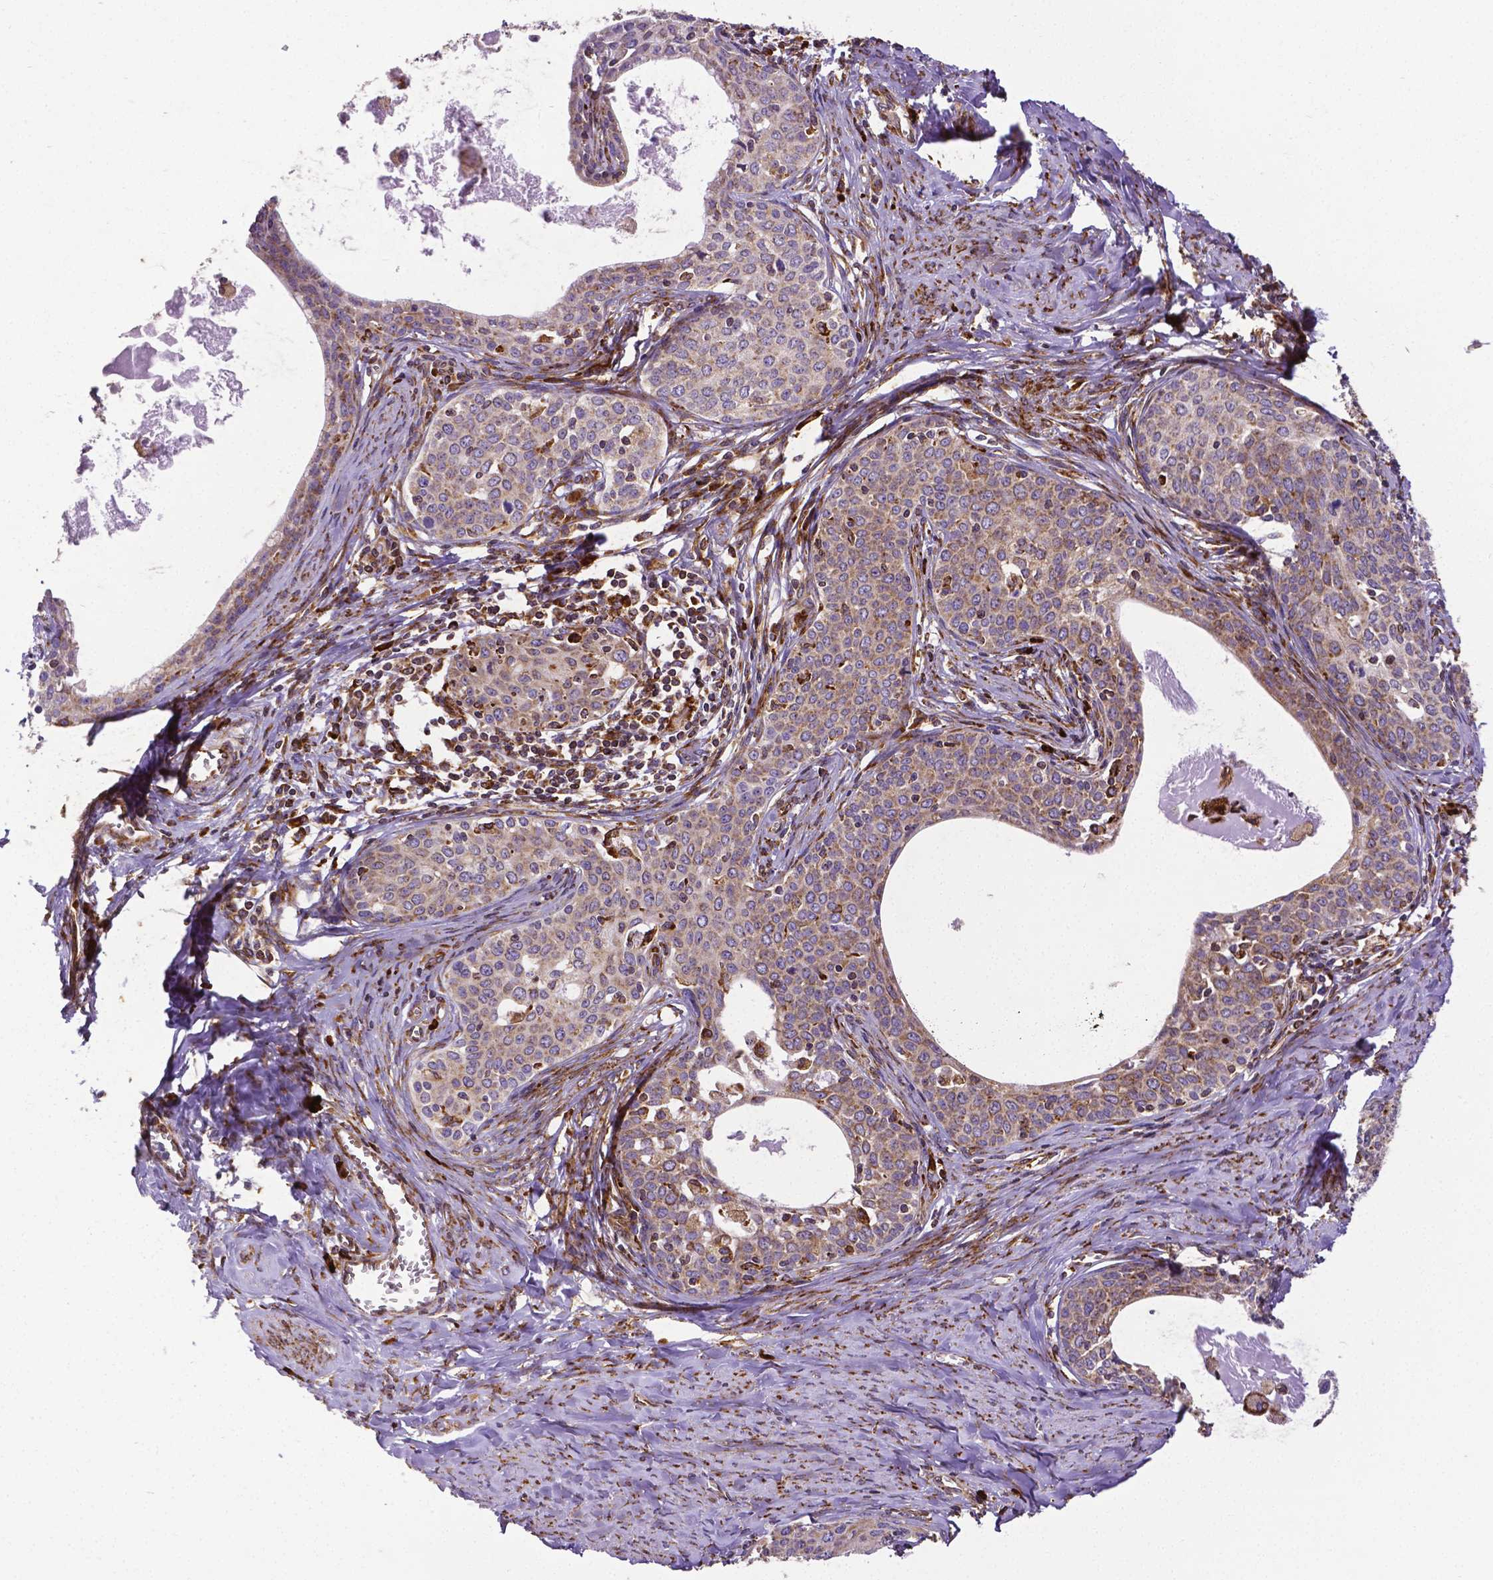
{"staining": {"intensity": "moderate", "quantity": ">75%", "location": "cytoplasmic/membranous"}, "tissue": "cervical cancer", "cell_type": "Tumor cells", "image_type": "cancer", "snomed": [{"axis": "morphology", "description": "Squamous cell carcinoma, NOS"}, {"axis": "morphology", "description": "Adenocarcinoma, NOS"}, {"axis": "topography", "description": "Cervix"}], "caption": "The histopathology image reveals staining of cervical squamous cell carcinoma, revealing moderate cytoplasmic/membranous protein staining (brown color) within tumor cells.", "gene": "MTDH", "patient": {"sex": "female", "age": 52}}